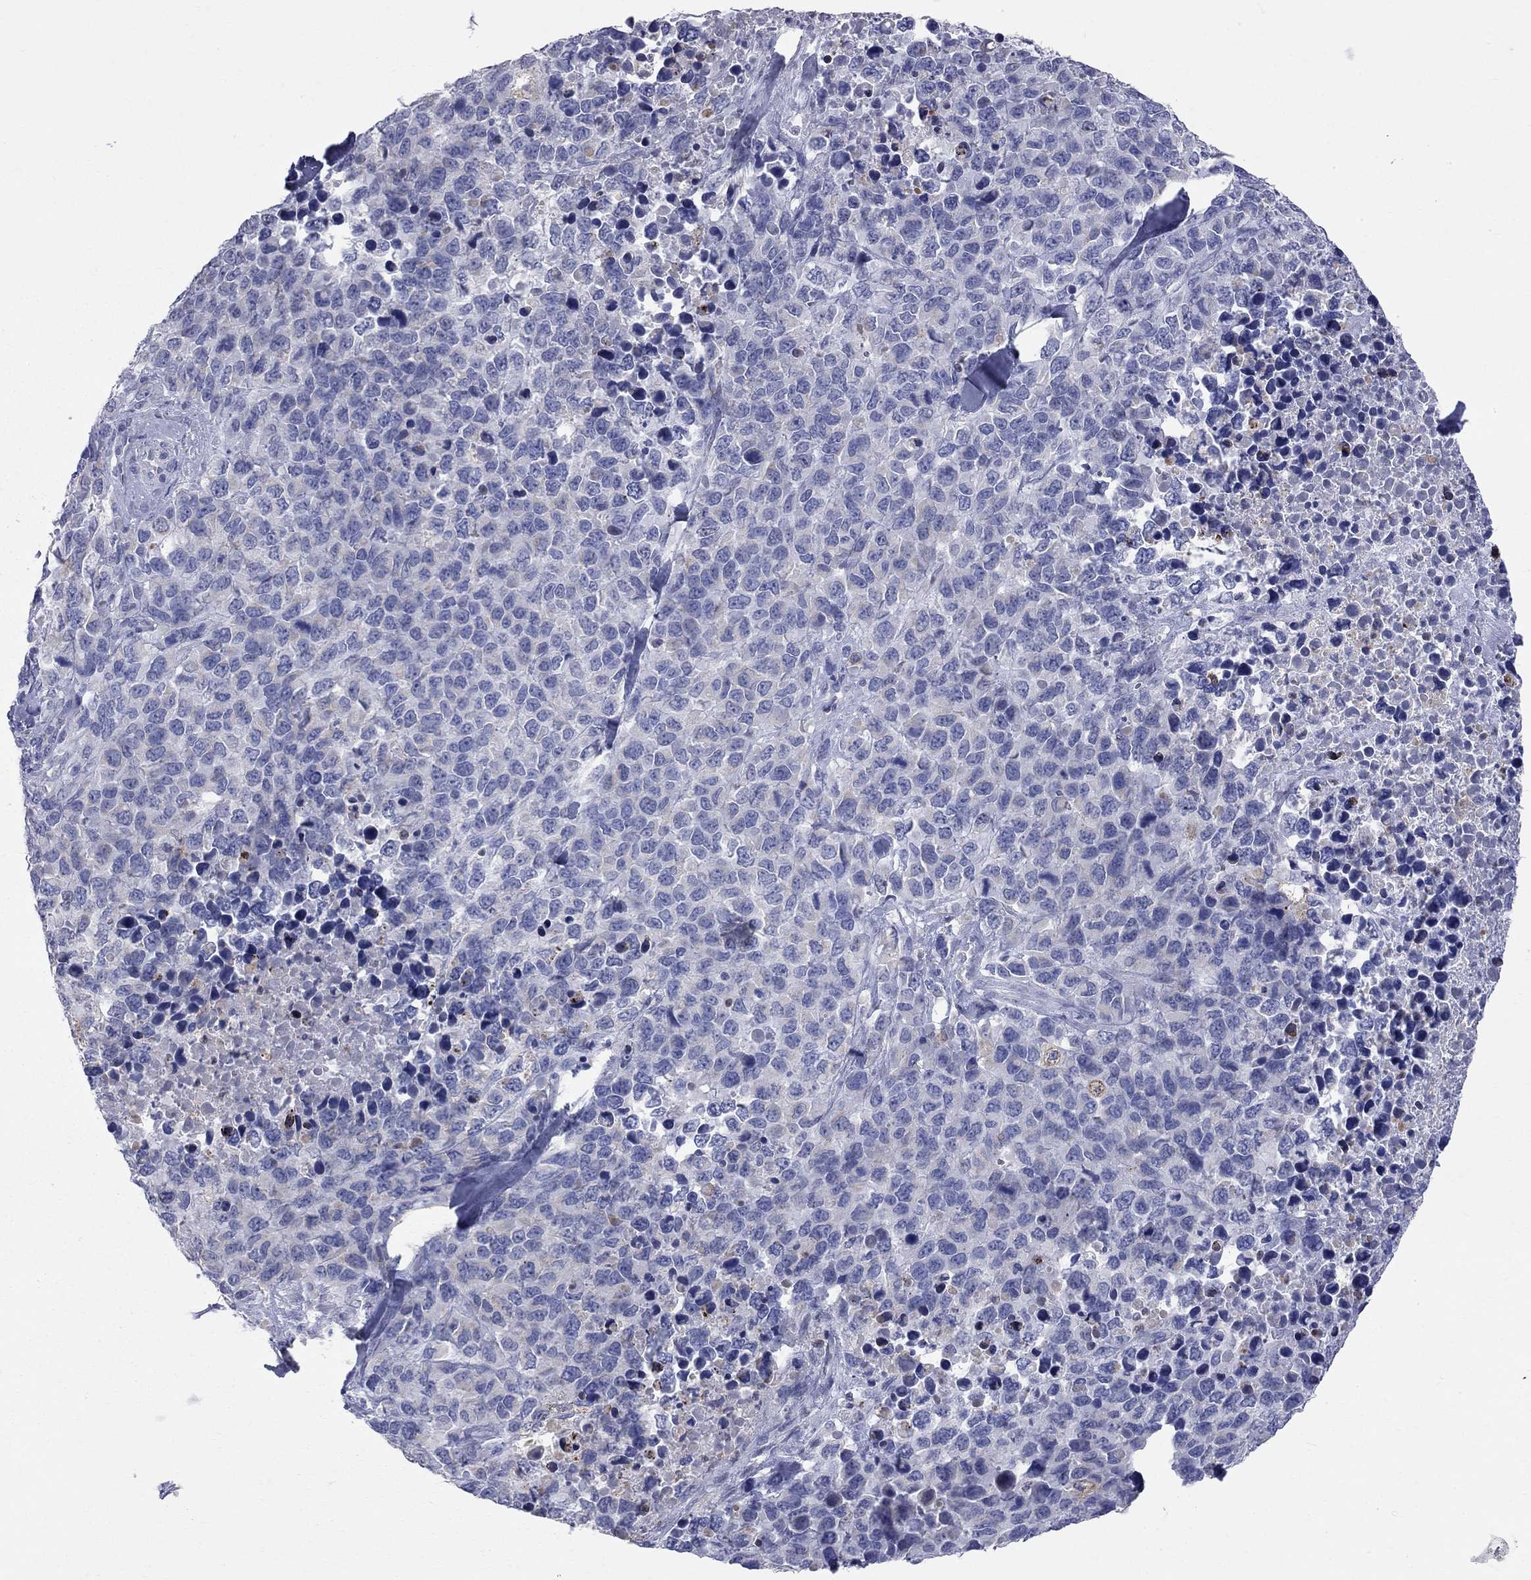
{"staining": {"intensity": "negative", "quantity": "none", "location": "none"}, "tissue": "melanoma", "cell_type": "Tumor cells", "image_type": "cancer", "snomed": [{"axis": "morphology", "description": "Malignant melanoma, Metastatic site"}, {"axis": "topography", "description": "Skin"}], "caption": "A photomicrograph of malignant melanoma (metastatic site) stained for a protein displays no brown staining in tumor cells. (Stains: DAB (3,3'-diaminobenzidine) immunohistochemistry with hematoxylin counter stain, Microscopy: brightfield microscopy at high magnification).", "gene": "ACSL1", "patient": {"sex": "male", "age": 84}}